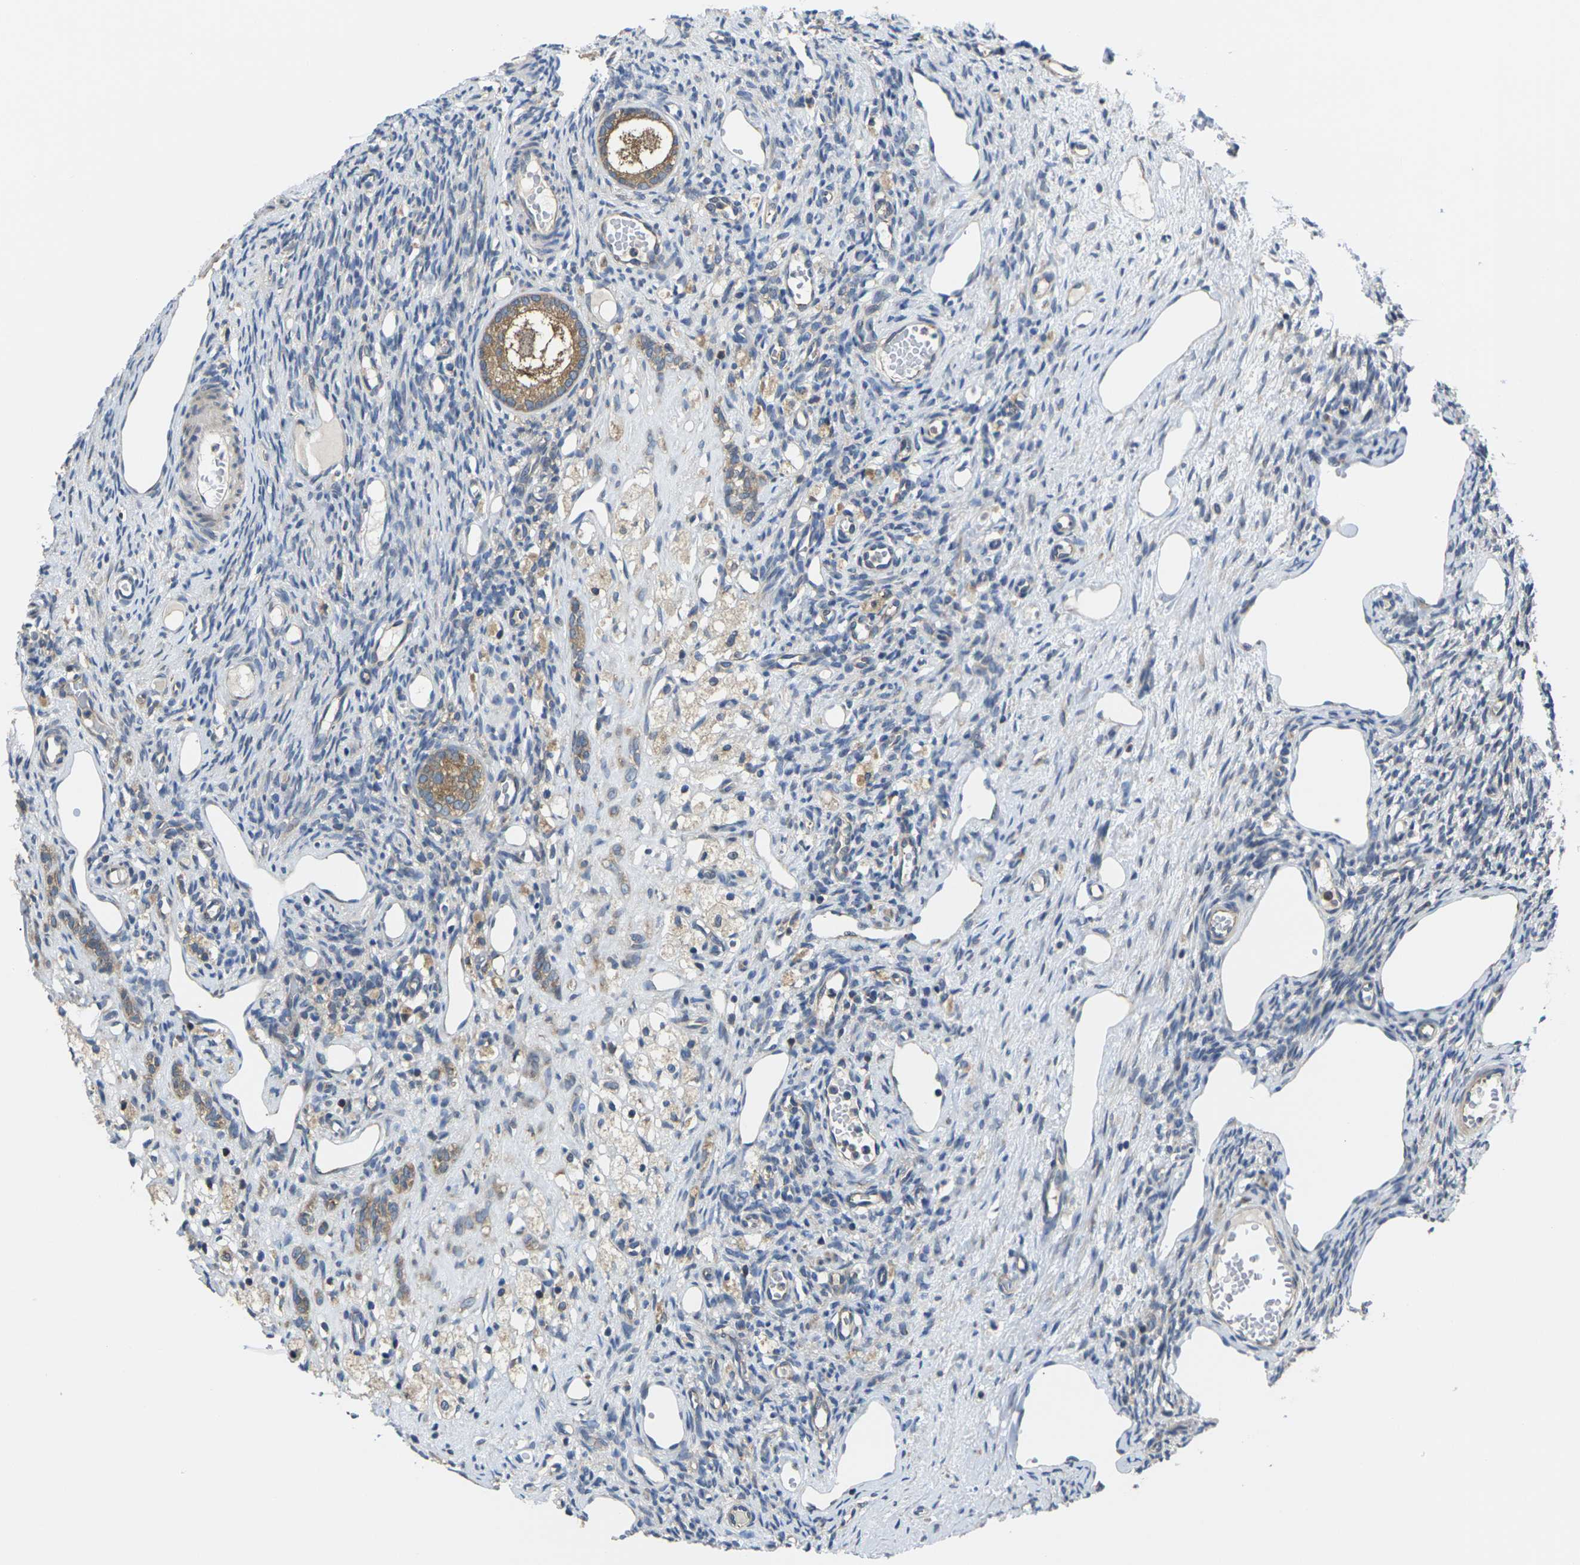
{"staining": {"intensity": "moderate", "quantity": ">75%", "location": "cytoplasmic/membranous"}, "tissue": "ovary", "cell_type": "Follicle cells", "image_type": "normal", "snomed": [{"axis": "morphology", "description": "Normal tissue, NOS"}, {"axis": "topography", "description": "Ovary"}], "caption": "The histopathology image shows immunohistochemical staining of normal ovary. There is moderate cytoplasmic/membranous staining is identified in about >75% of follicle cells.", "gene": "TMCC2", "patient": {"sex": "female", "age": 33}}